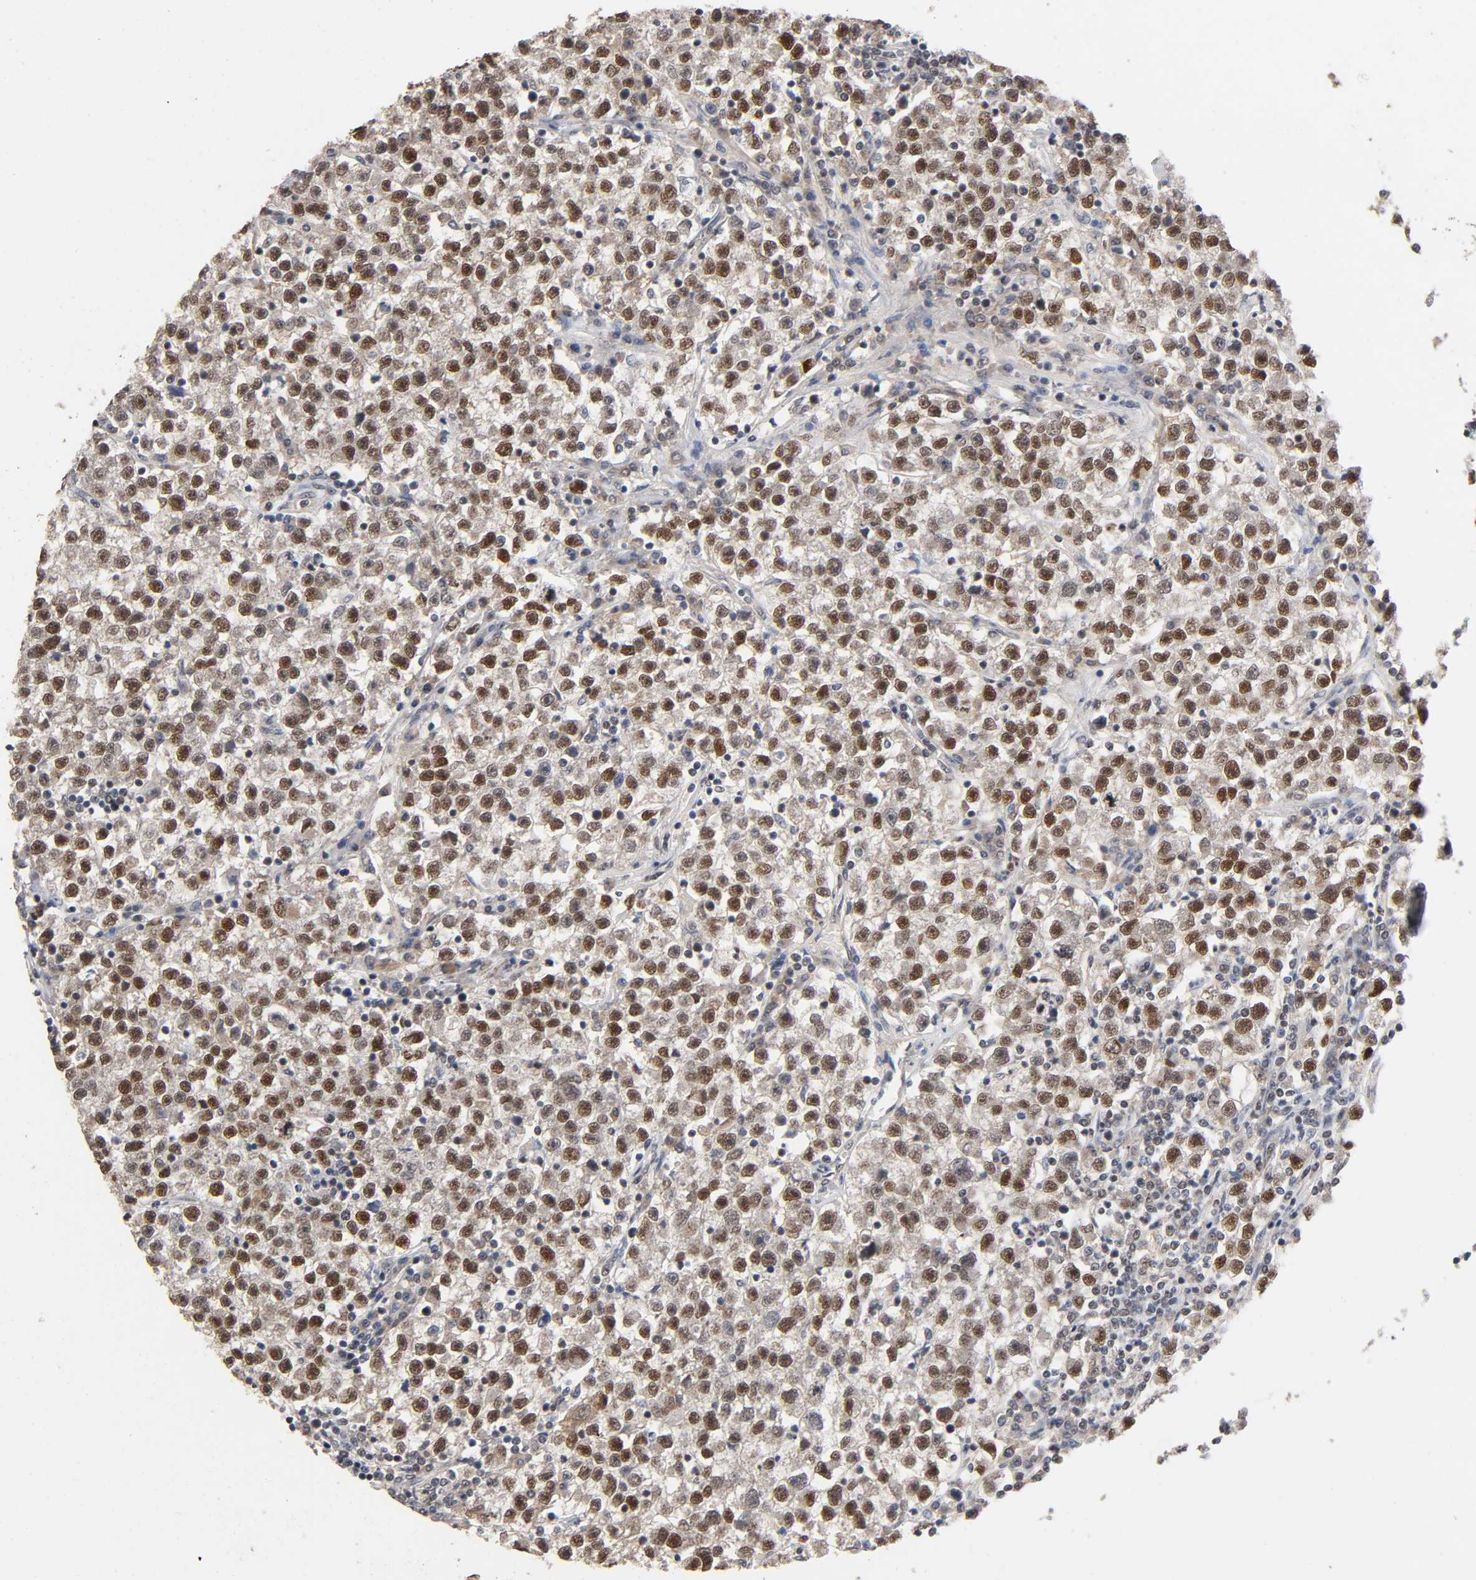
{"staining": {"intensity": "strong", "quantity": "25%-75%", "location": "cytoplasmic/membranous,nuclear"}, "tissue": "testis cancer", "cell_type": "Tumor cells", "image_type": "cancer", "snomed": [{"axis": "morphology", "description": "Seminoma, NOS"}, {"axis": "topography", "description": "Testis"}], "caption": "Protein expression by immunohistochemistry shows strong cytoplasmic/membranous and nuclear staining in about 25%-75% of tumor cells in testis cancer (seminoma).", "gene": "ZNF384", "patient": {"sex": "male", "age": 22}}